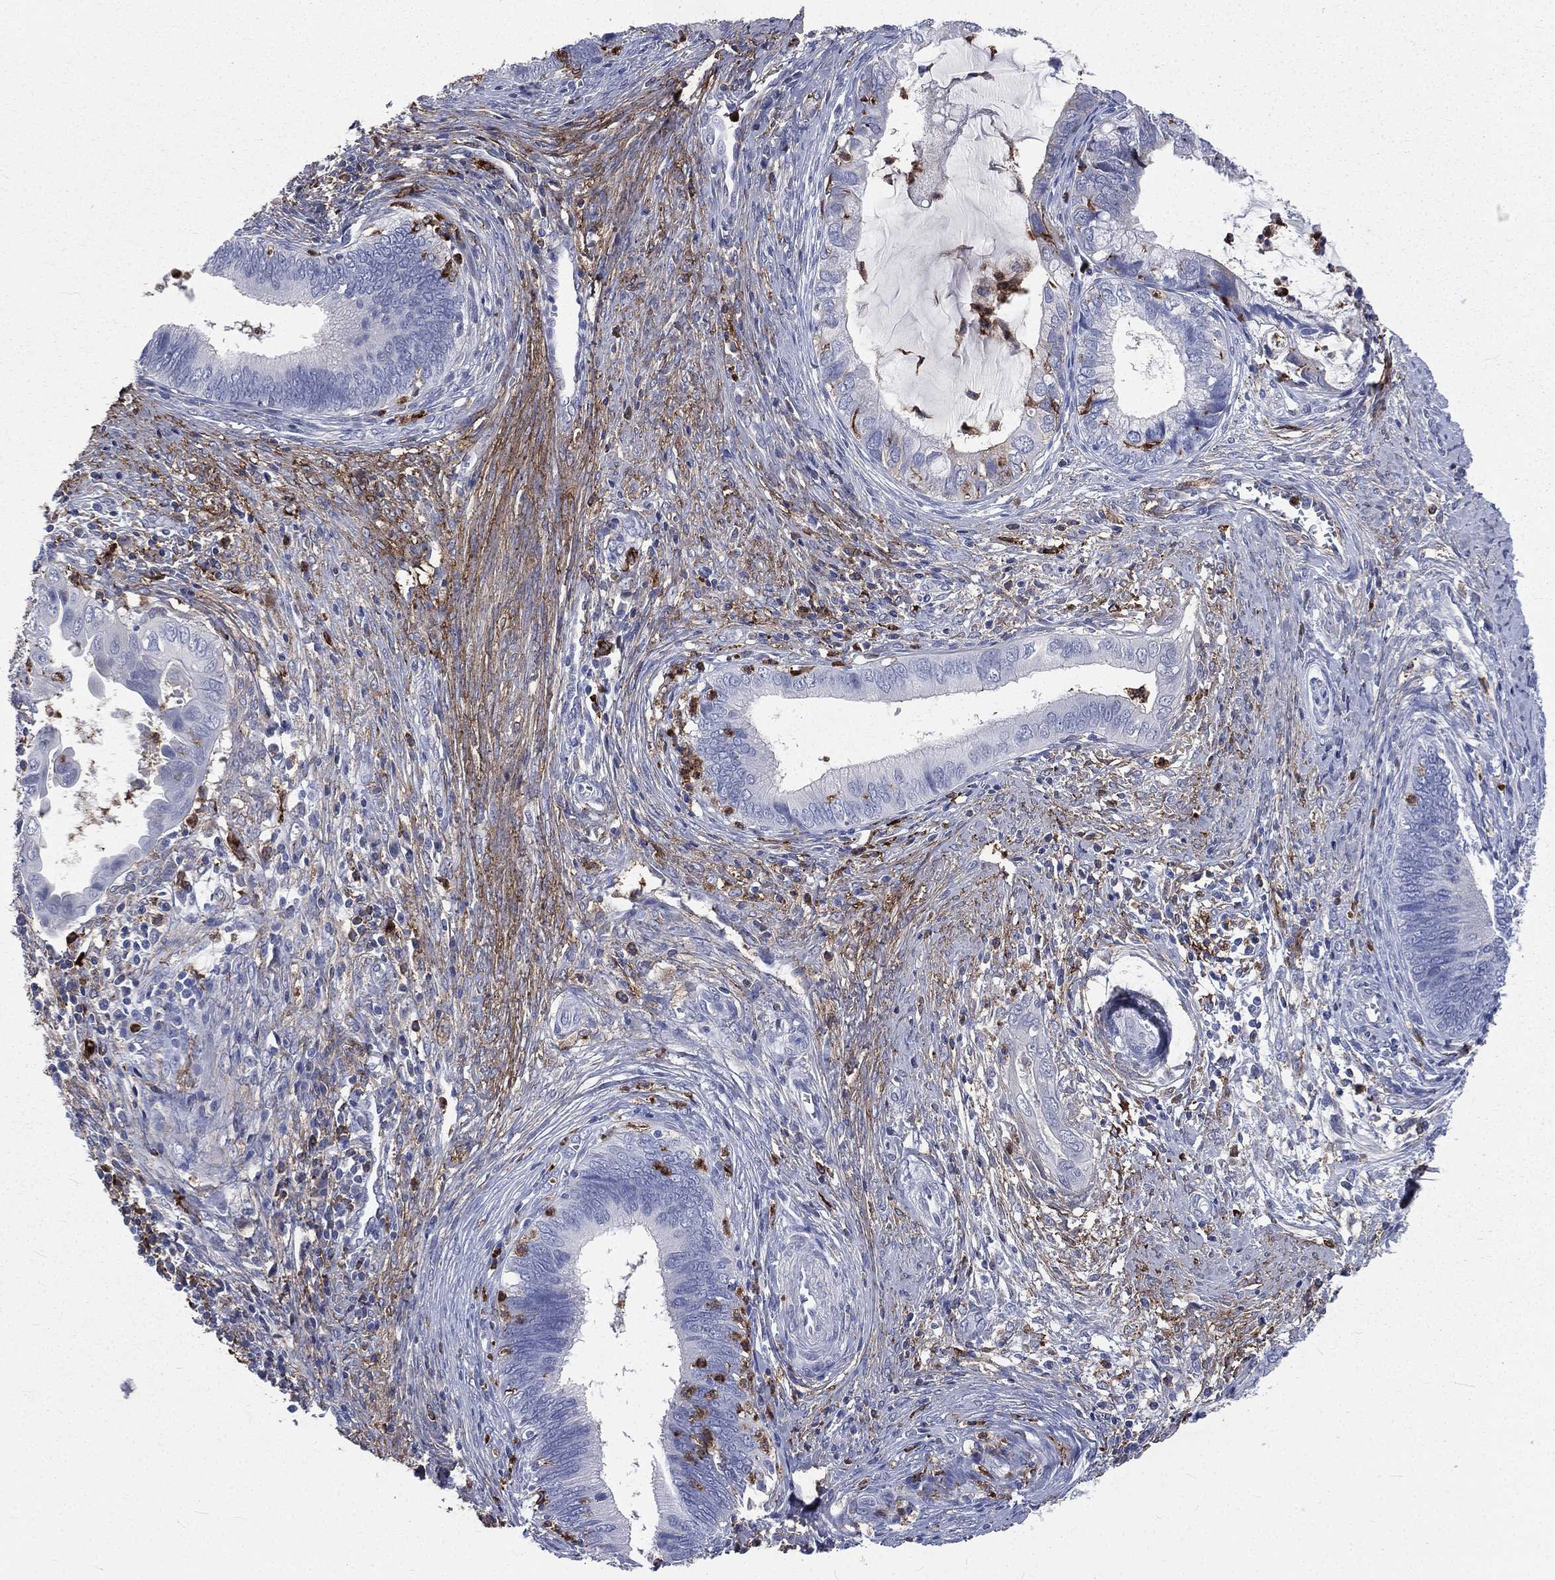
{"staining": {"intensity": "negative", "quantity": "none", "location": "none"}, "tissue": "cervical cancer", "cell_type": "Tumor cells", "image_type": "cancer", "snomed": [{"axis": "morphology", "description": "Adenocarcinoma, NOS"}, {"axis": "topography", "description": "Cervix"}], "caption": "High power microscopy photomicrograph of an IHC histopathology image of cervical adenocarcinoma, revealing no significant staining in tumor cells.", "gene": "BASP1", "patient": {"sex": "female", "age": 42}}